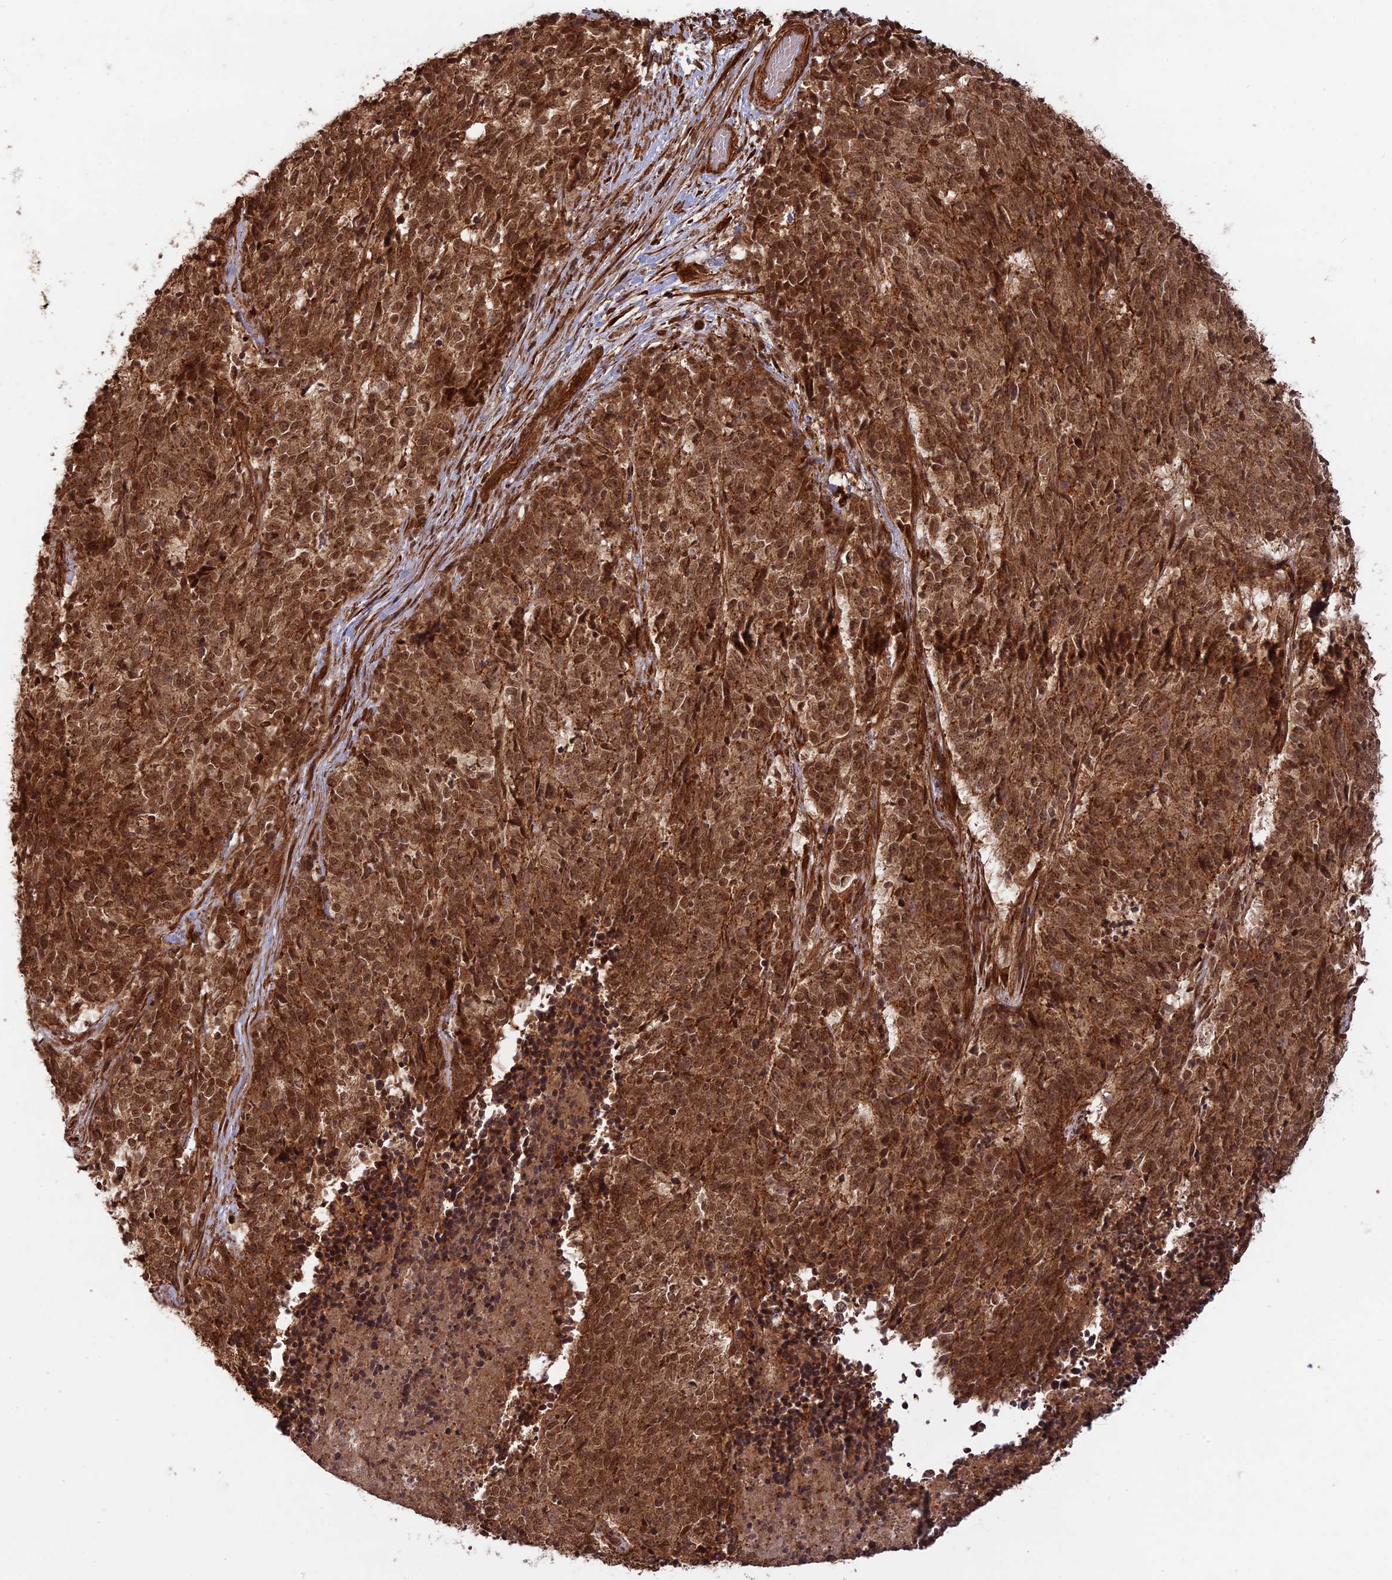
{"staining": {"intensity": "strong", "quantity": ">75%", "location": "cytoplasmic/membranous,nuclear"}, "tissue": "cervical cancer", "cell_type": "Tumor cells", "image_type": "cancer", "snomed": [{"axis": "morphology", "description": "Squamous cell carcinoma, NOS"}, {"axis": "topography", "description": "Cervix"}], "caption": "The immunohistochemical stain highlights strong cytoplasmic/membranous and nuclear positivity in tumor cells of cervical squamous cell carcinoma tissue.", "gene": "CCDC174", "patient": {"sex": "female", "age": 29}}